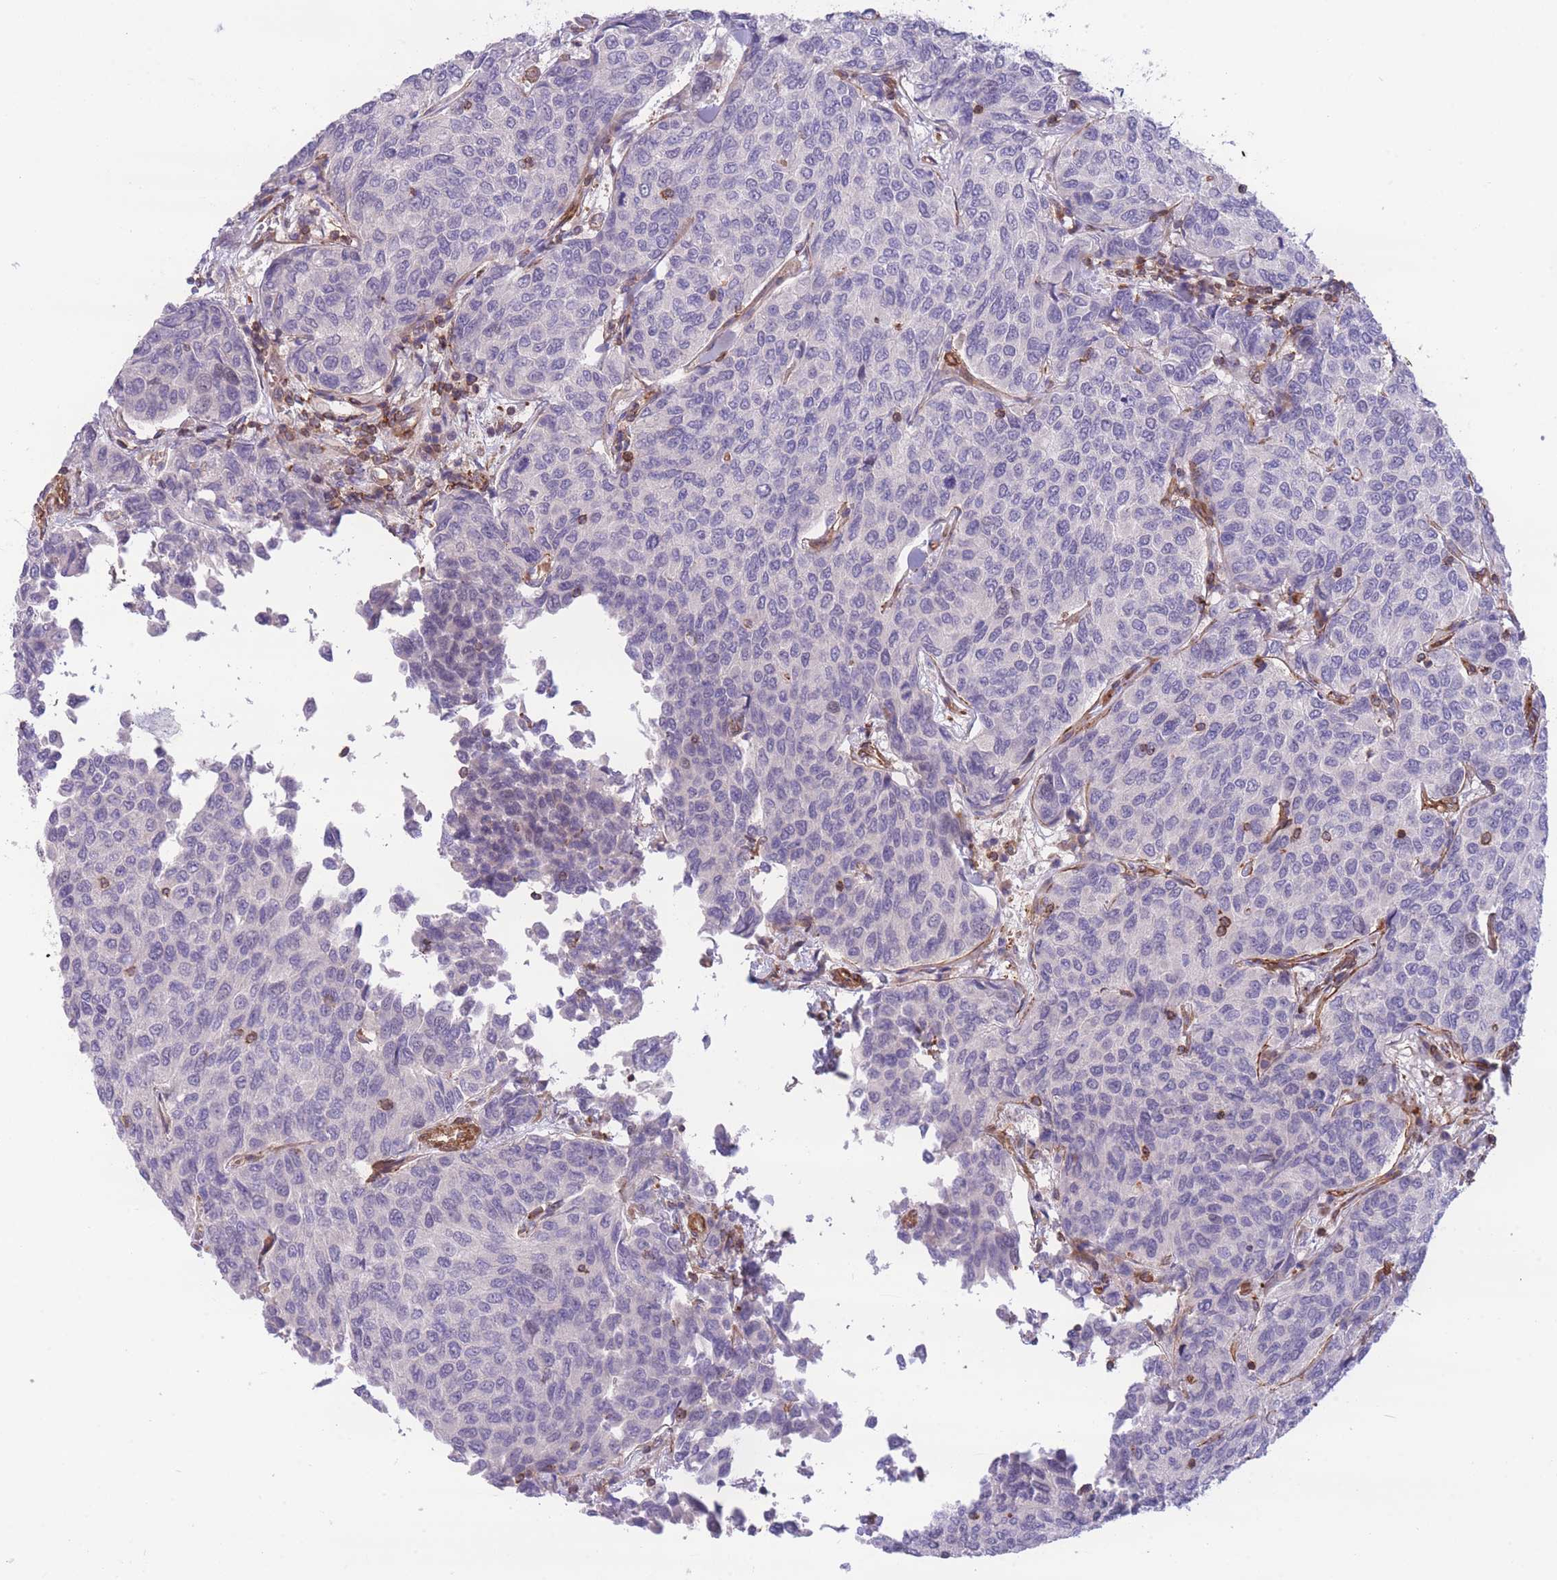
{"staining": {"intensity": "negative", "quantity": "none", "location": "none"}, "tissue": "breast cancer", "cell_type": "Tumor cells", "image_type": "cancer", "snomed": [{"axis": "morphology", "description": "Duct carcinoma"}, {"axis": "topography", "description": "Breast"}], "caption": "Image shows no protein staining in tumor cells of intraductal carcinoma (breast) tissue. Brightfield microscopy of IHC stained with DAB (3,3'-diaminobenzidine) (brown) and hematoxylin (blue), captured at high magnification.", "gene": "CDC25B", "patient": {"sex": "female", "age": 55}}